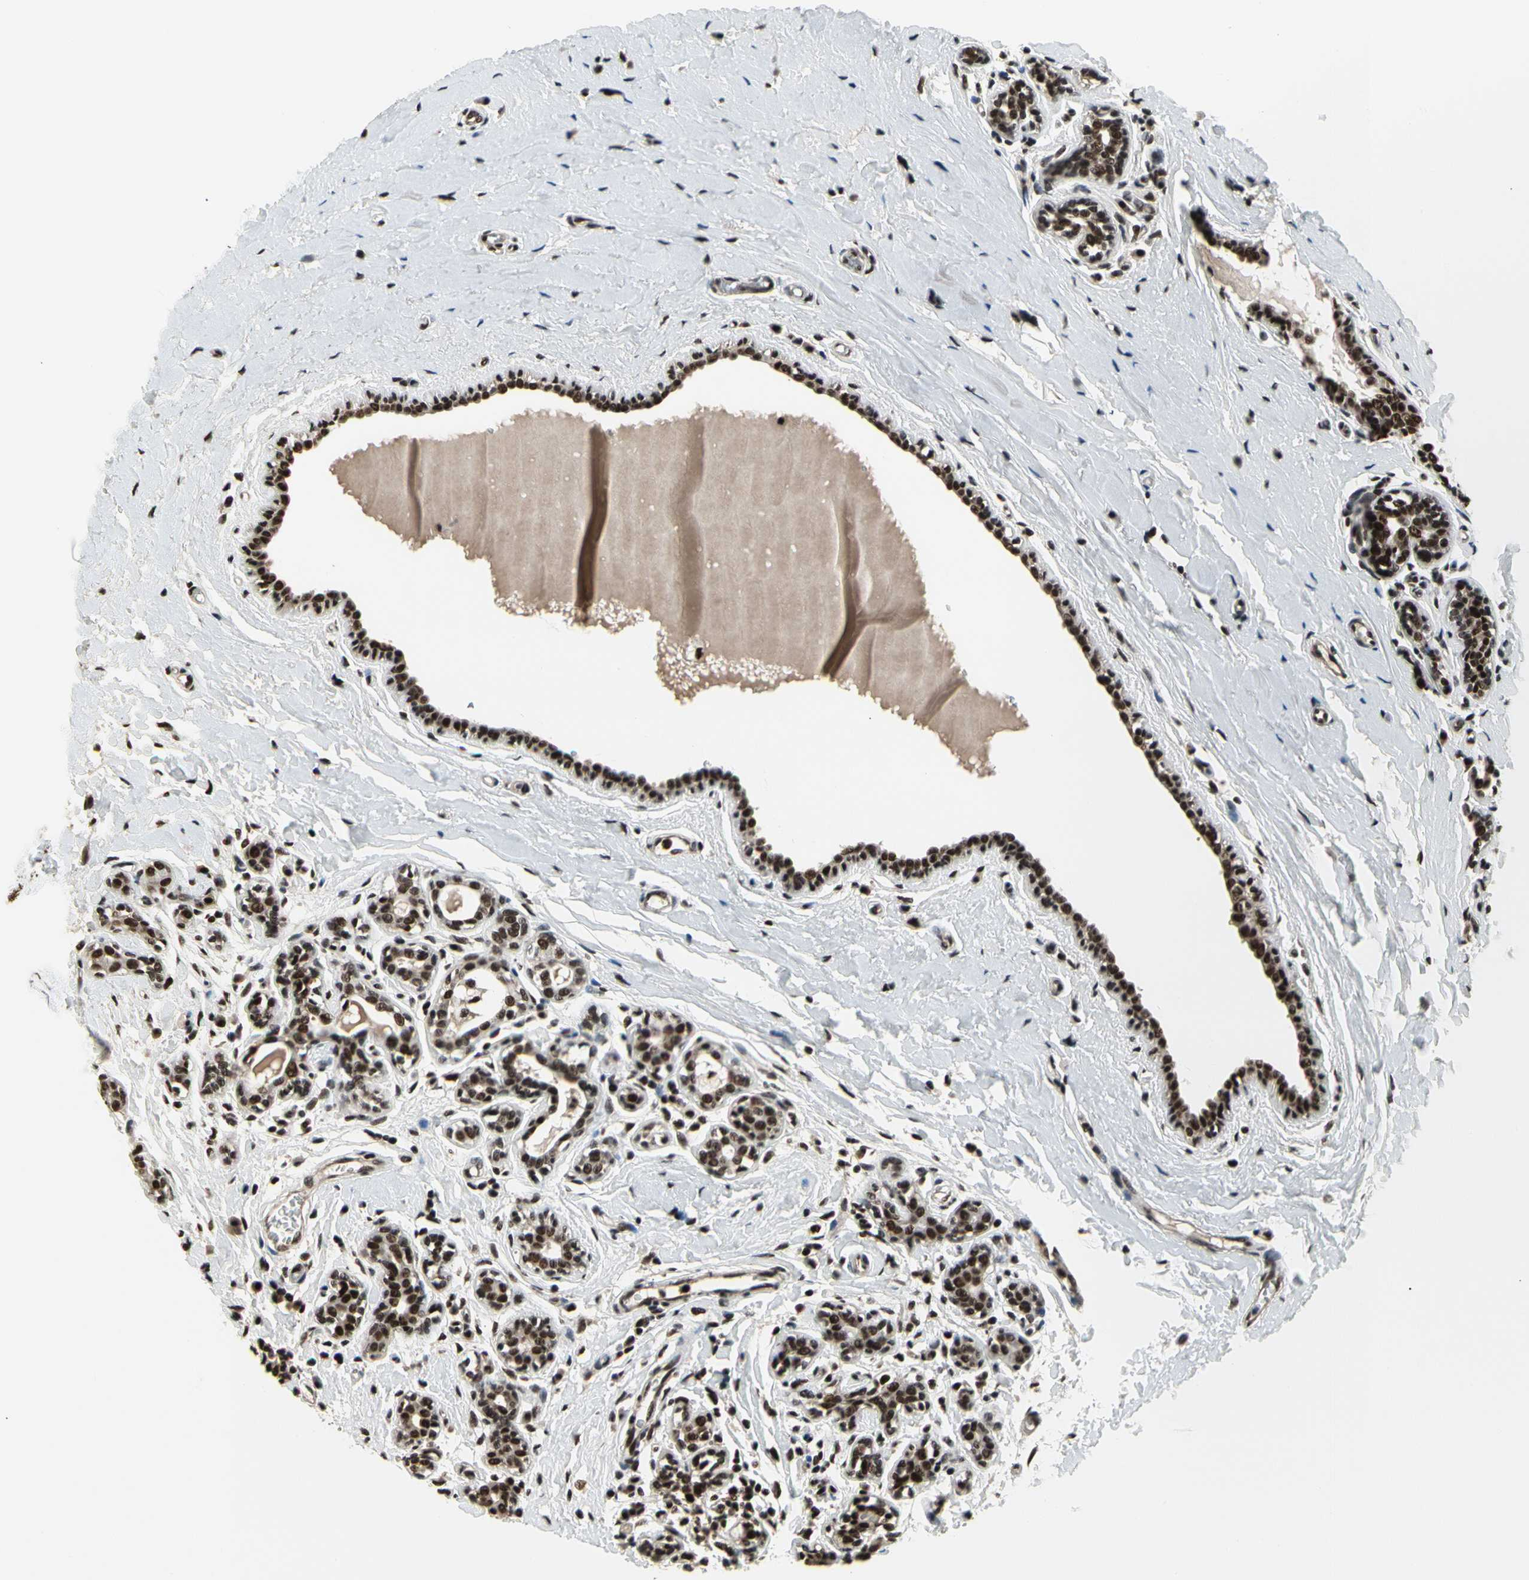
{"staining": {"intensity": "strong", "quantity": ">75%", "location": "nuclear"}, "tissue": "breast cancer", "cell_type": "Tumor cells", "image_type": "cancer", "snomed": [{"axis": "morphology", "description": "Normal tissue, NOS"}, {"axis": "morphology", "description": "Duct carcinoma"}, {"axis": "topography", "description": "Breast"}], "caption": "Immunohistochemical staining of breast cancer (intraductal carcinoma) shows high levels of strong nuclear staining in about >75% of tumor cells.", "gene": "SRSF11", "patient": {"sex": "female", "age": 40}}